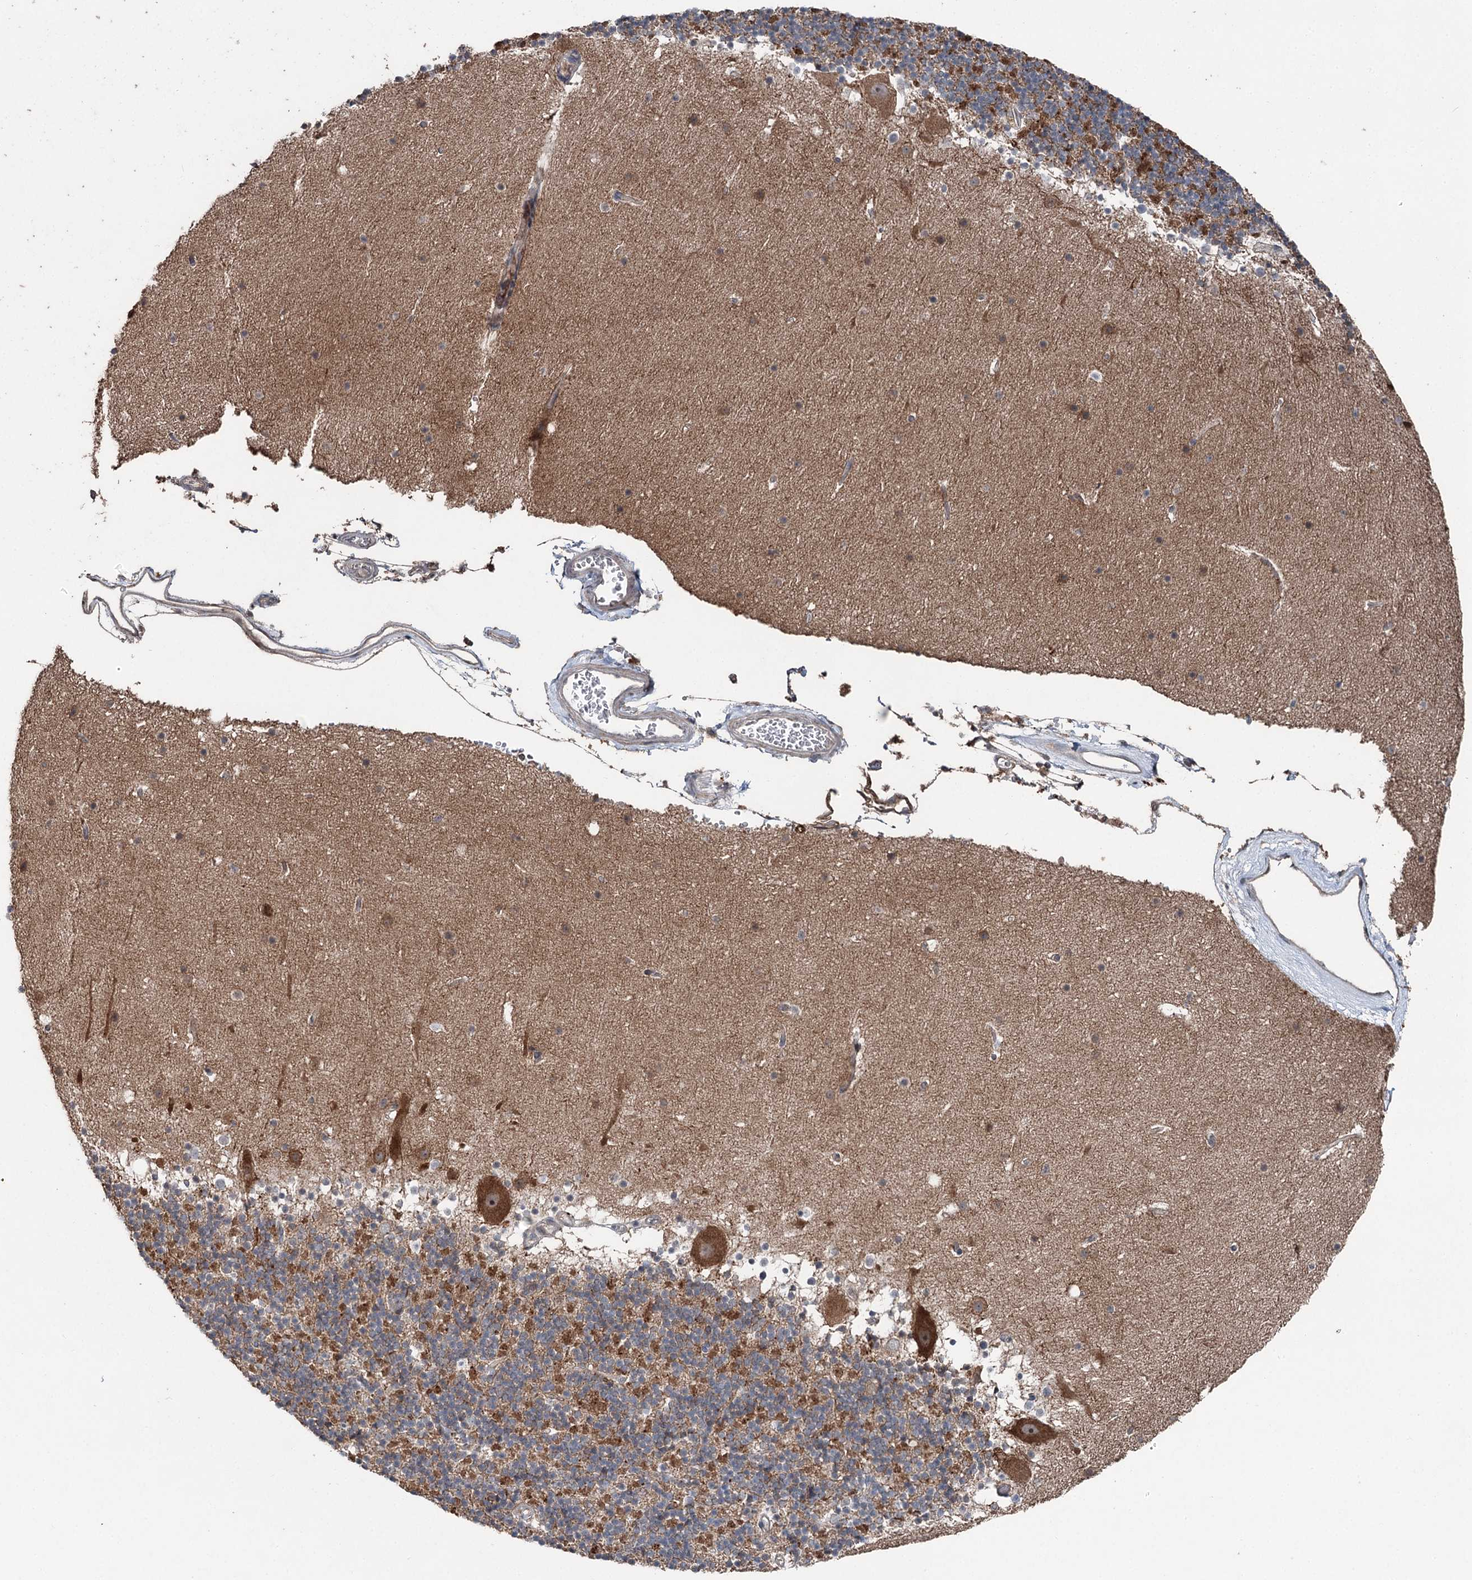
{"staining": {"intensity": "moderate", "quantity": "25%-75%", "location": "cytoplasmic/membranous"}, "tissue": "cerebellum", "cell_type": "Cells in granular layer", "image_type": "normal", "snomed": [{"axis": "morphology", "description": "Normal tissue, NOS"}, {"axis": "topography", "description": "Cerebellum"}], "caption": "This histopathology image shows normal cerebellum stained with immunohistochemistry (IHC) to label a protein in brown. The cytoplasmic/membranous of cells in granular layer show moderate positivity for the protein. Nuclei are counter-stained blue.", "gene": "MAPK8IP2", "patient": {"sex": "male", "age": 57}}